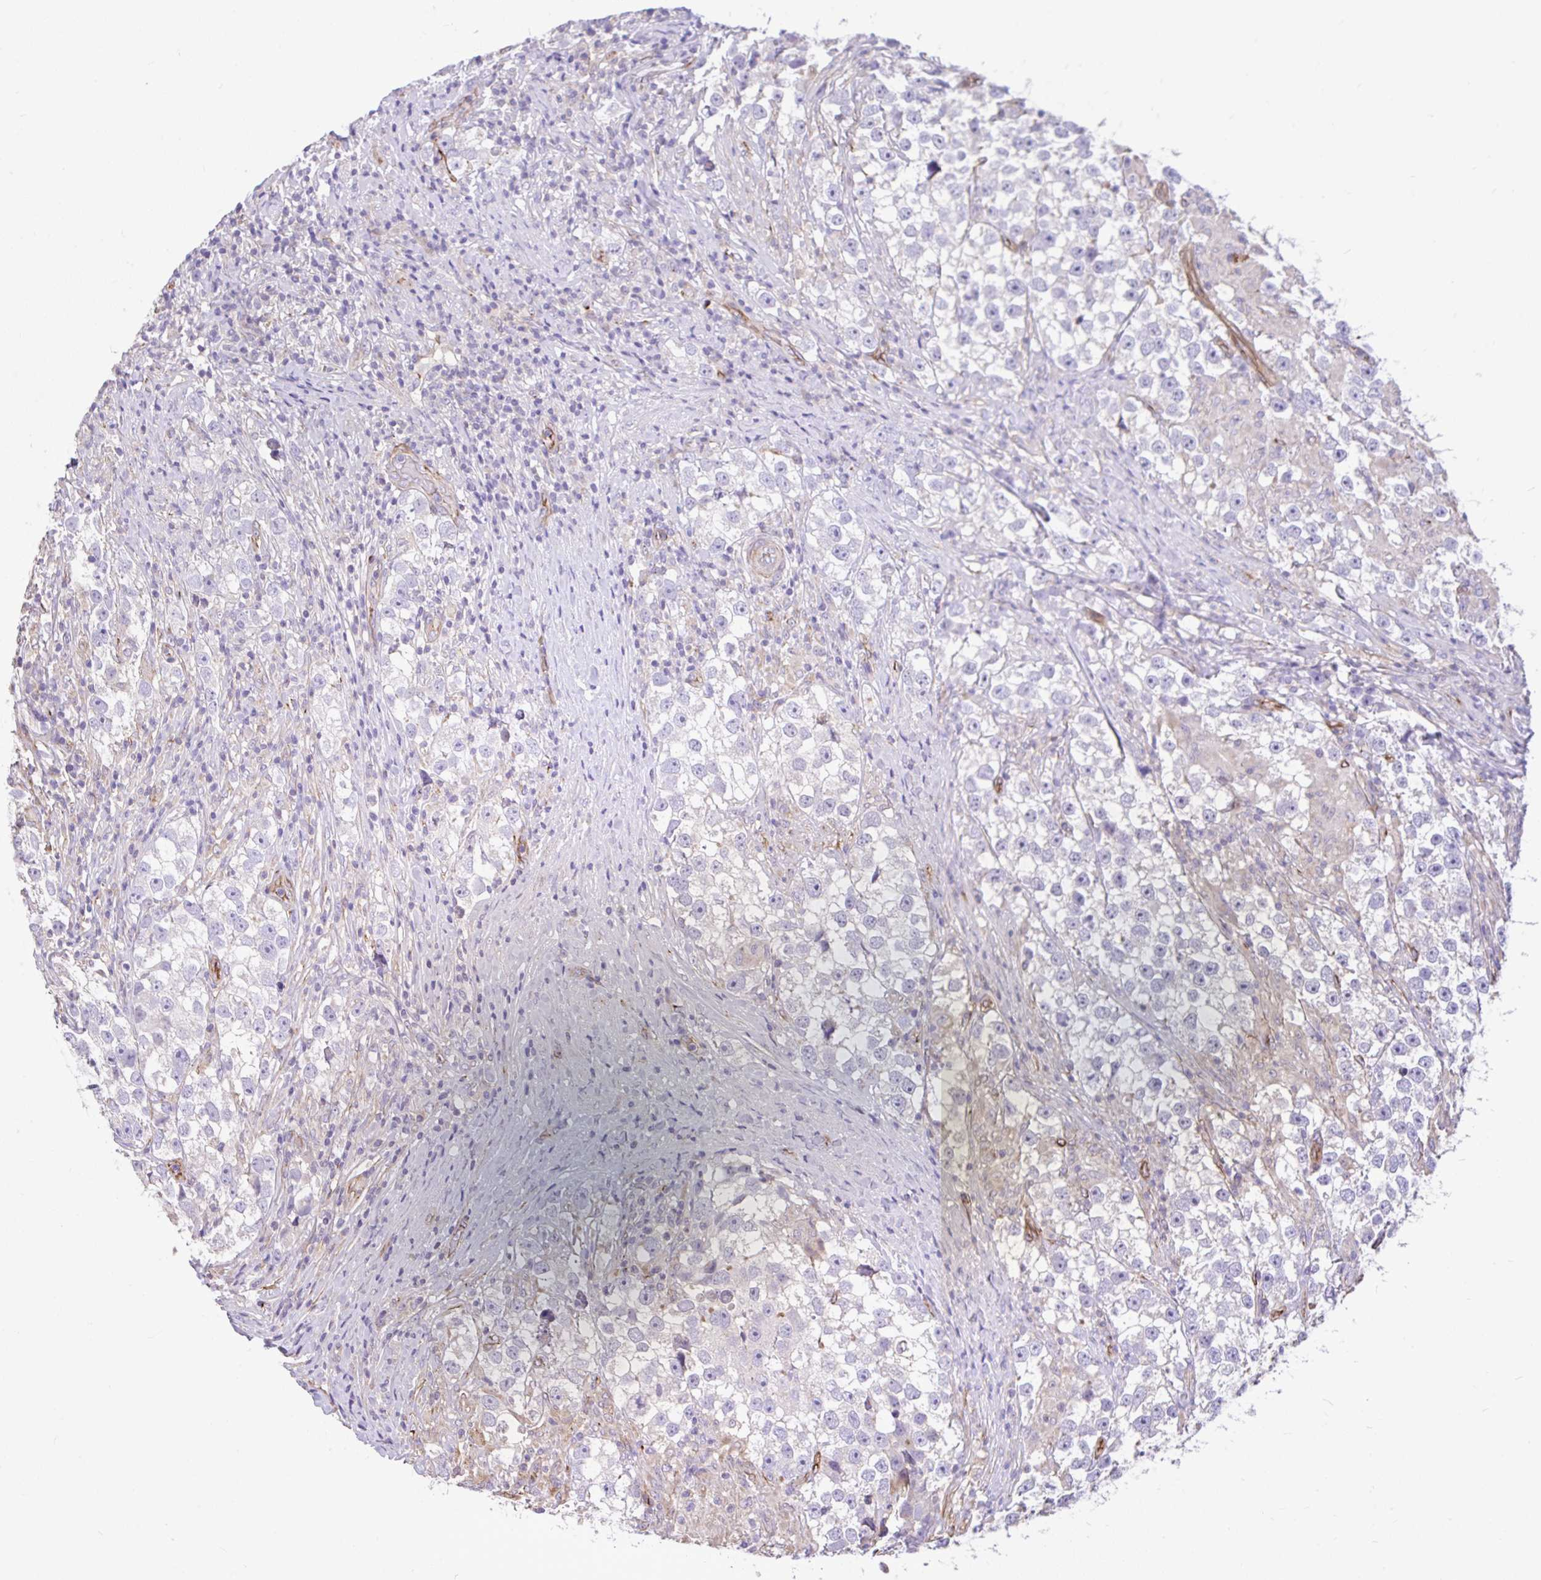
{"staining": {"intensity": "negative", "quantity": "none", "location": "none"}, "tissue": "testis cancer", "cell_type": "Tumor cells", "image_type": "cancer", "snomed": [{"axis": "morphology", "description": "Seminoma, NOS"}, {"axis": "topography", "description": "Testis"}], "caption": "Immunohistochemistry (IHC) of human testis cancer (seminoma) shows no positivity in tumor cells.", "gene": "PTPRK", "patient": {"sex": "male", "age": 46}}